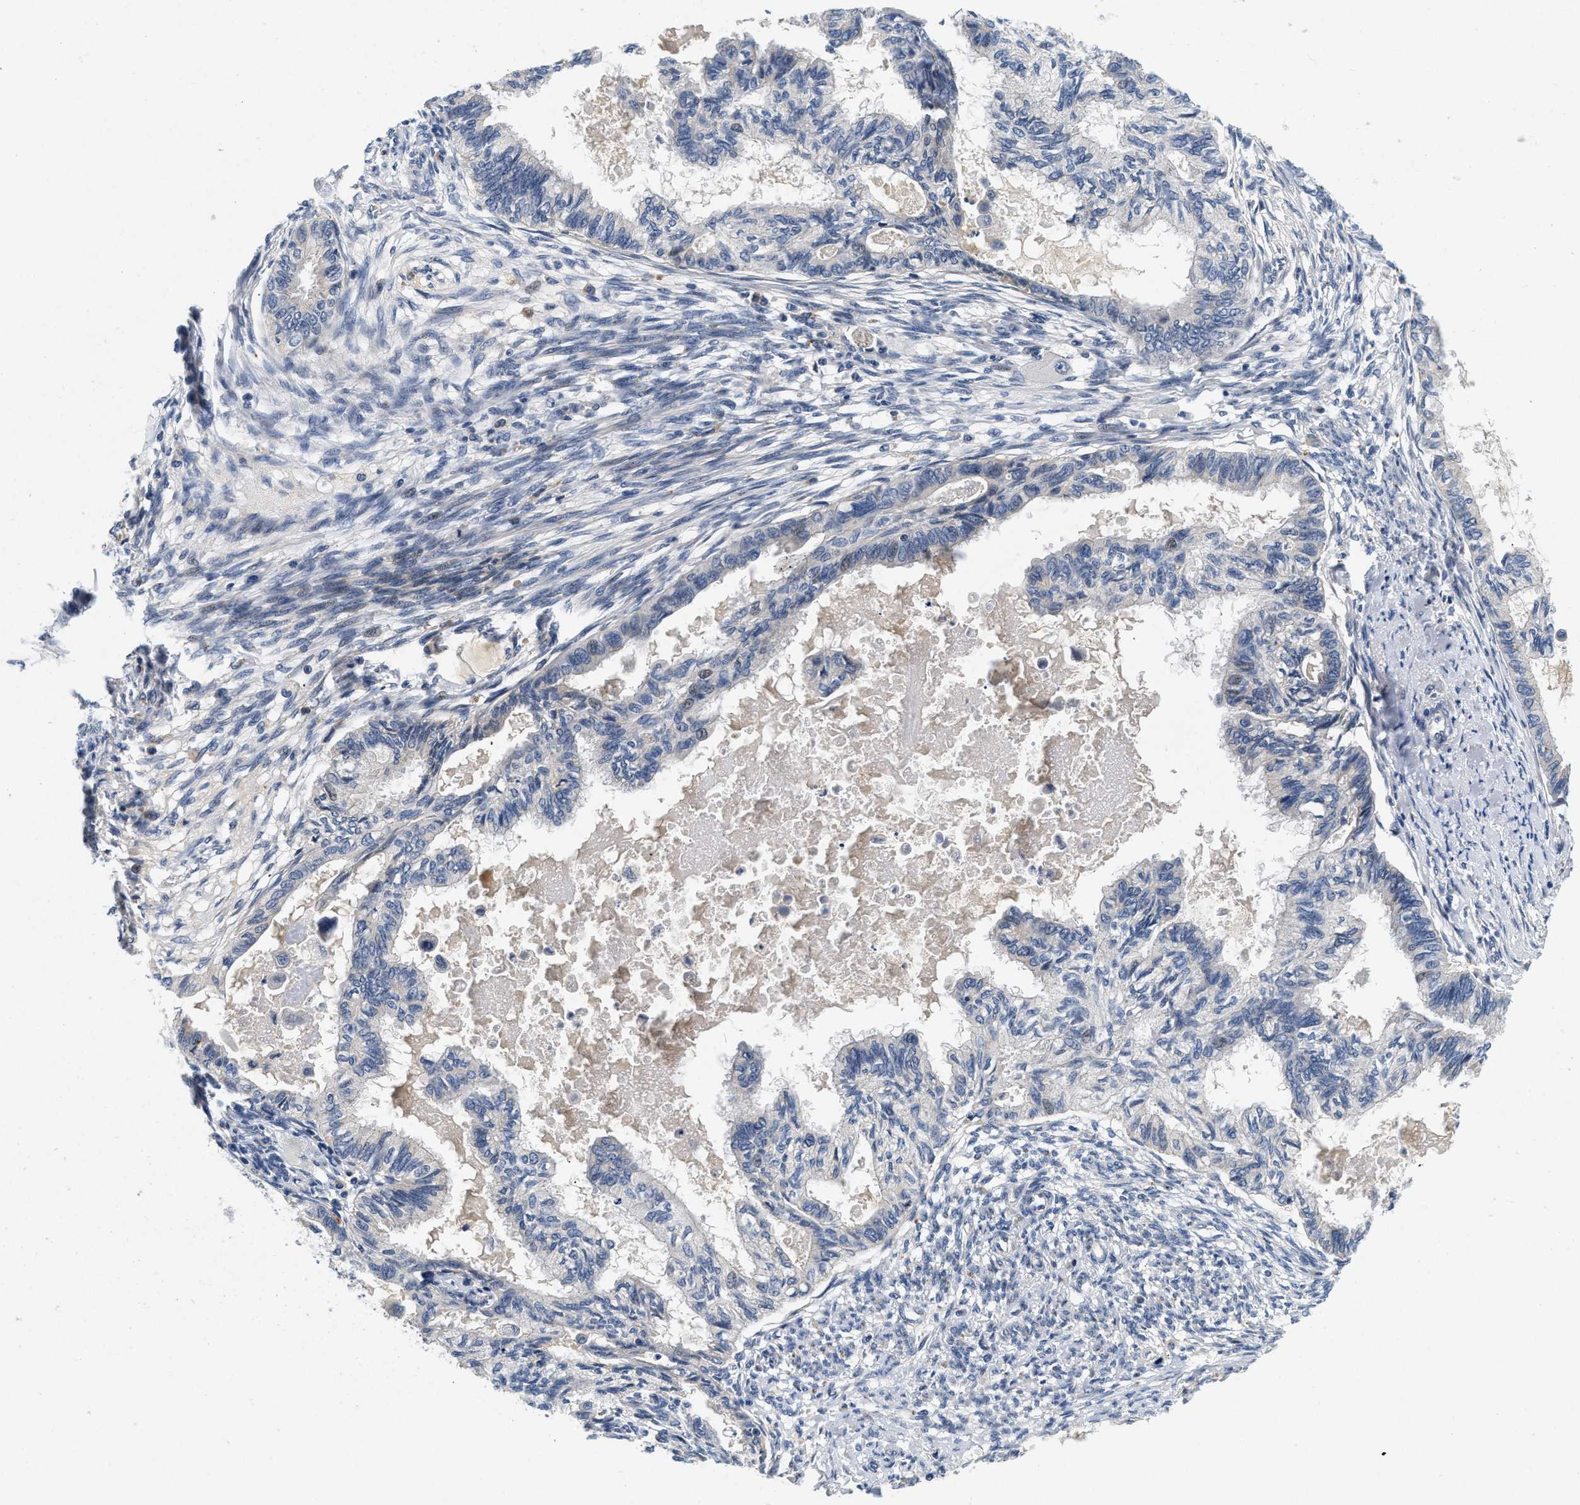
{"staining": {"intensity": "negative", "quantity": "none", "location": "none"}, "tissue": "cervical cancer", "cell_type": "Tumor cells", "image_type": "cancer", "snomed": [{"axis": "morphology", "description": "Normal tissue, NOS"}, {"axis": "morphology", "description": "Adenocarcinoma, NOS"}, {"axis": "topography", "description": "Cervix"}, {"axis": "topography", "description": "Endometrium"}], "caption": "An image of human cervical adenocarcinoma is negative for staining in tumor cells.", "gene": "PDP1", "patient": {"sex": "female", "age": 86}}